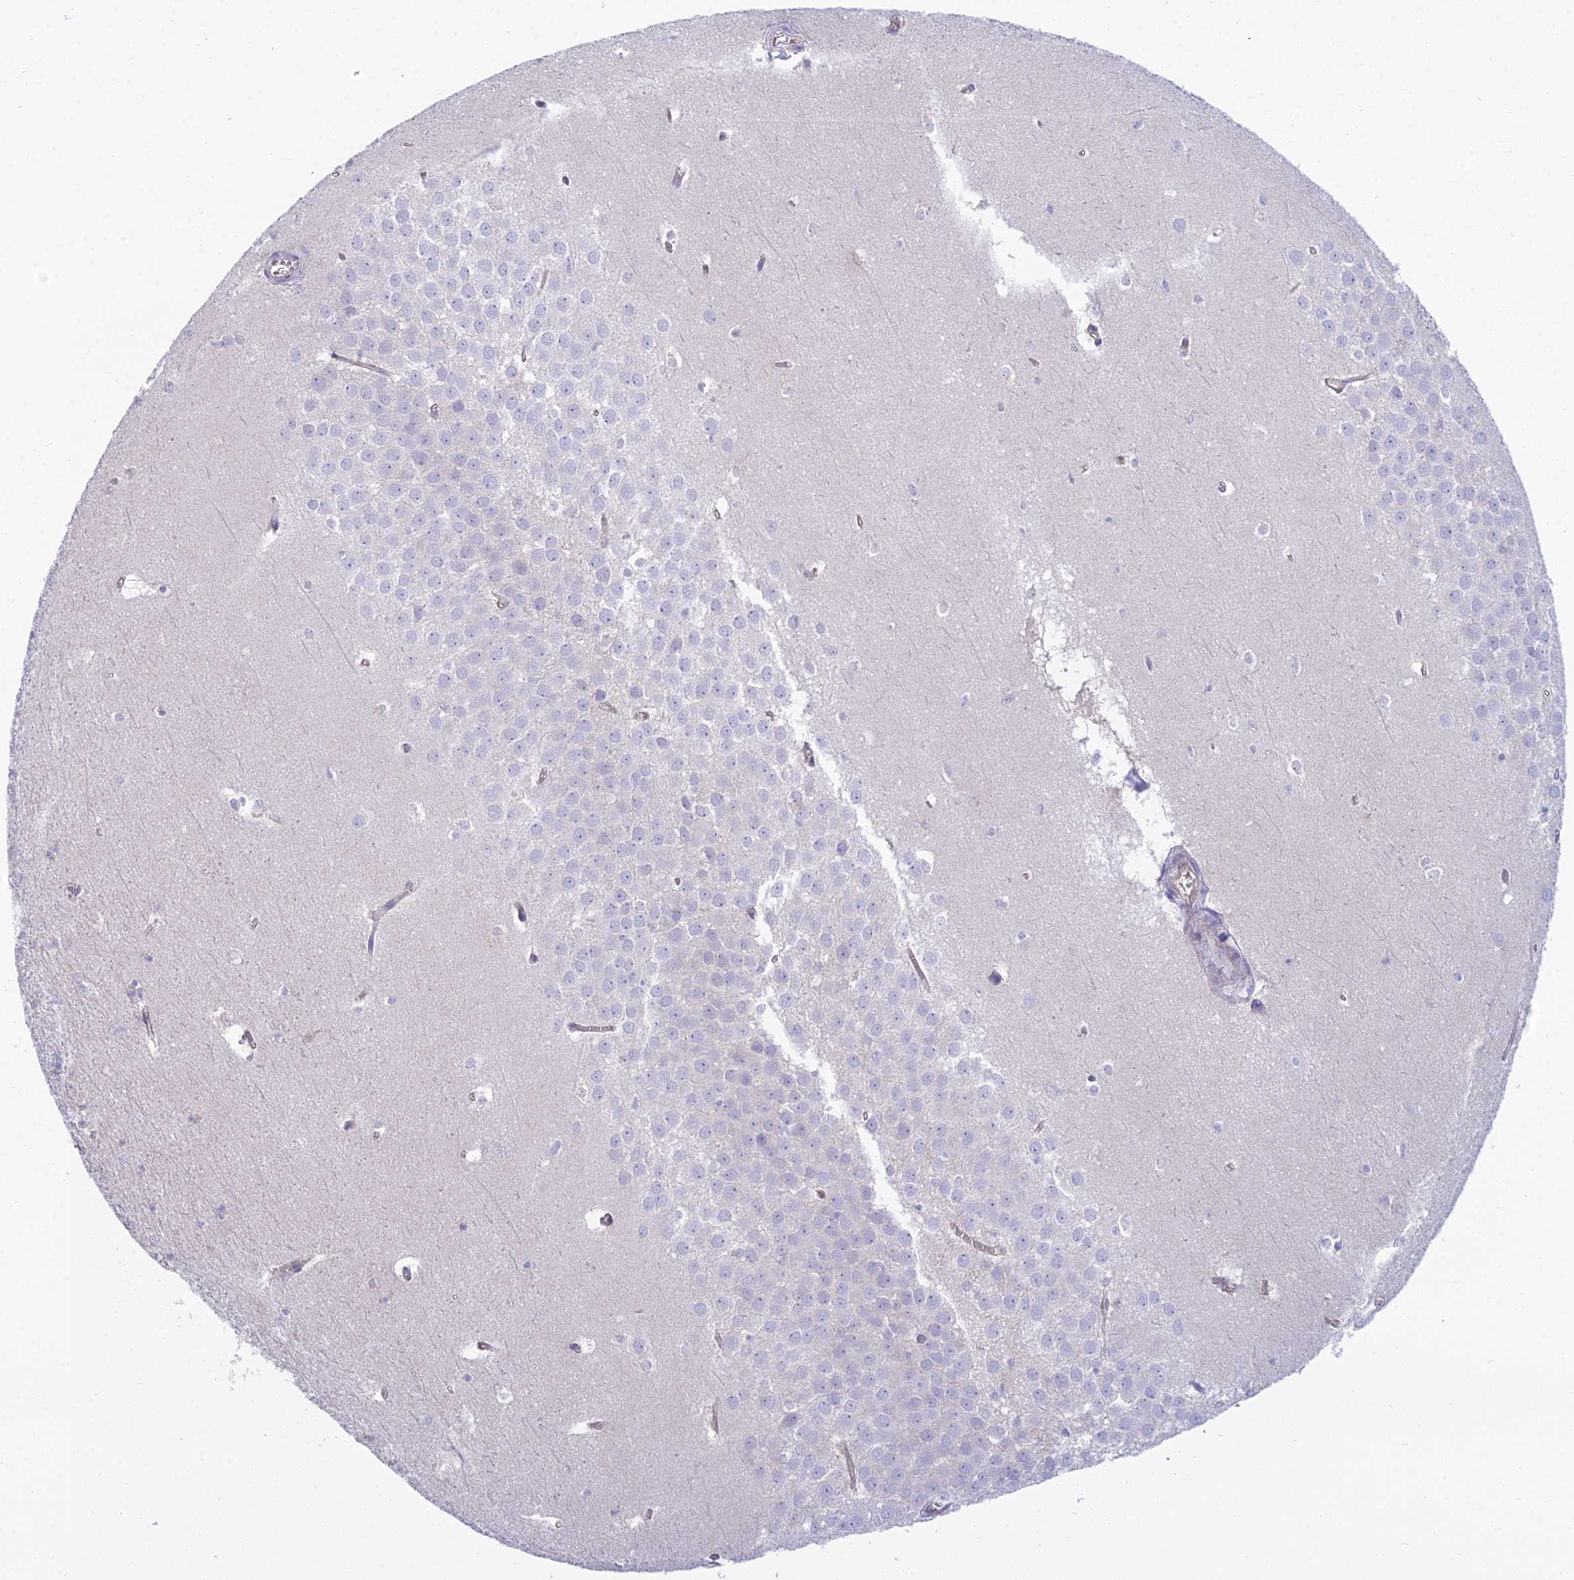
{"staining": {"intensity": "negative", "quantity": "none", "location": "none"}, "tissue": "hippocampus", "cell_type": "Glial cells", "image_type": "normal", "snomed": [{"axis": "morphology", "description": "Normal tissue, NOS"}, {"axis": "topography", "description": "Hippocampus"}], "caption": "High power microscopy image of an immunohistochemistry image of unremarkable hippocampus, revealing no significant staining in glial cells.", "gene": "ZNF564", "patient": {"sex": "female", "age": 64}}